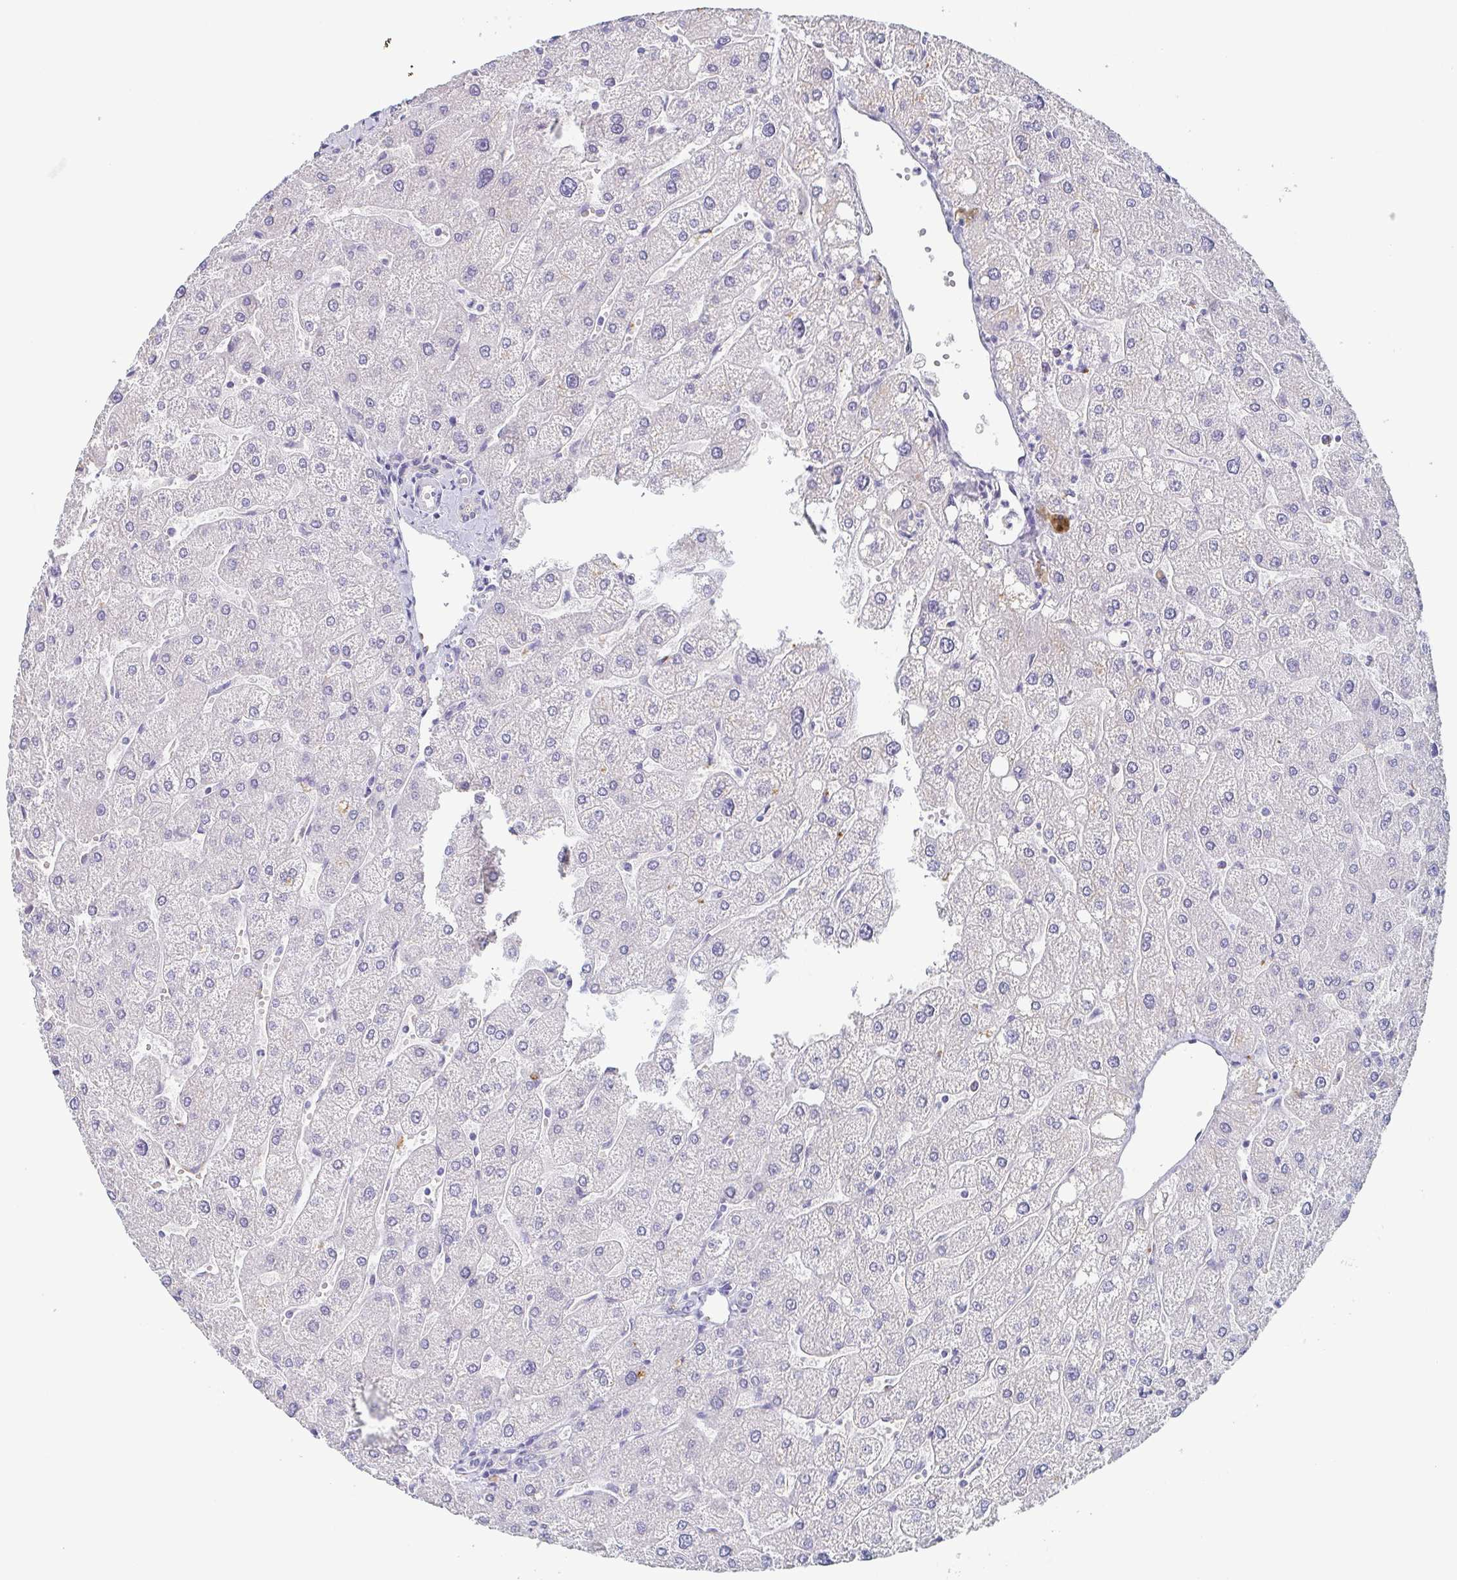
{"staining": {"intensity": "negative", "quantity": "none", "location": "none"}, "tissue": "liver", "cell_type": "Cholangiocytes", "image_type": "normal", "snomed": [{"axis": "morphology", "description": "Normal tissue, NOS"}, {"axis": "topography", "description": "Liver"}], "caption": "Histopathology image shows no protein staining in cholangiocytes of unremarkable liver.", "gene": "ITLN1", "patient": {"sex": "male", "age": 67}}